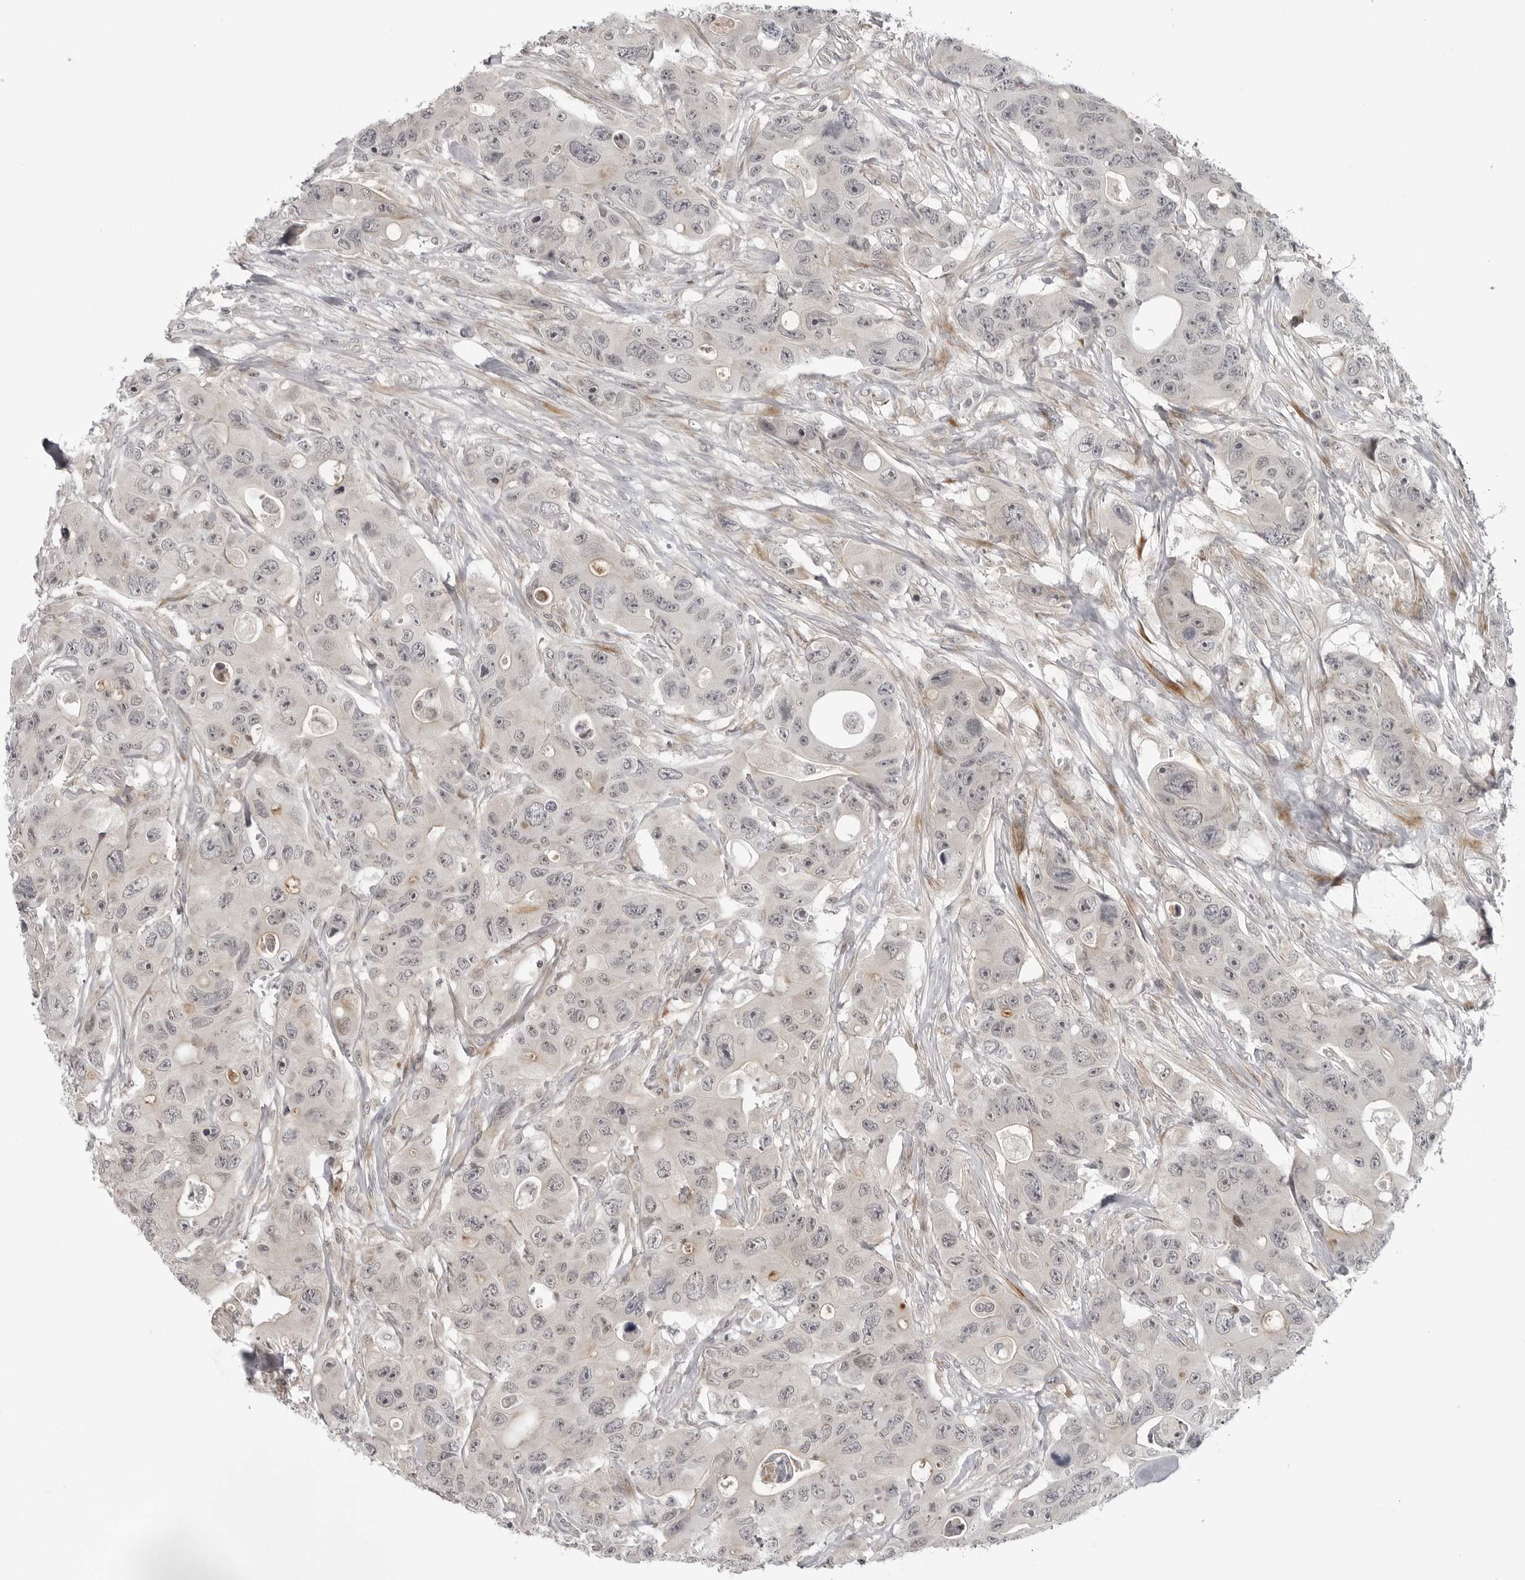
{"staining": {"intensity": "negative", "quantity": "none", "location": "none"}, "tissue": "colorectal cancer", "cell_type": "Tumor cells", "image_type": "cancer", "snomed": [{"axis": "morphology", "description": "Adenocarcinoma, NOS"}, {"axis": "topography", "description": "Colon"}], "caption": "Immunohistochemistry of colorectal cancer displays no staining in tumor cells.", "gene": "ADAMTS5", "patient": {"sex": "female", "age": 46}}